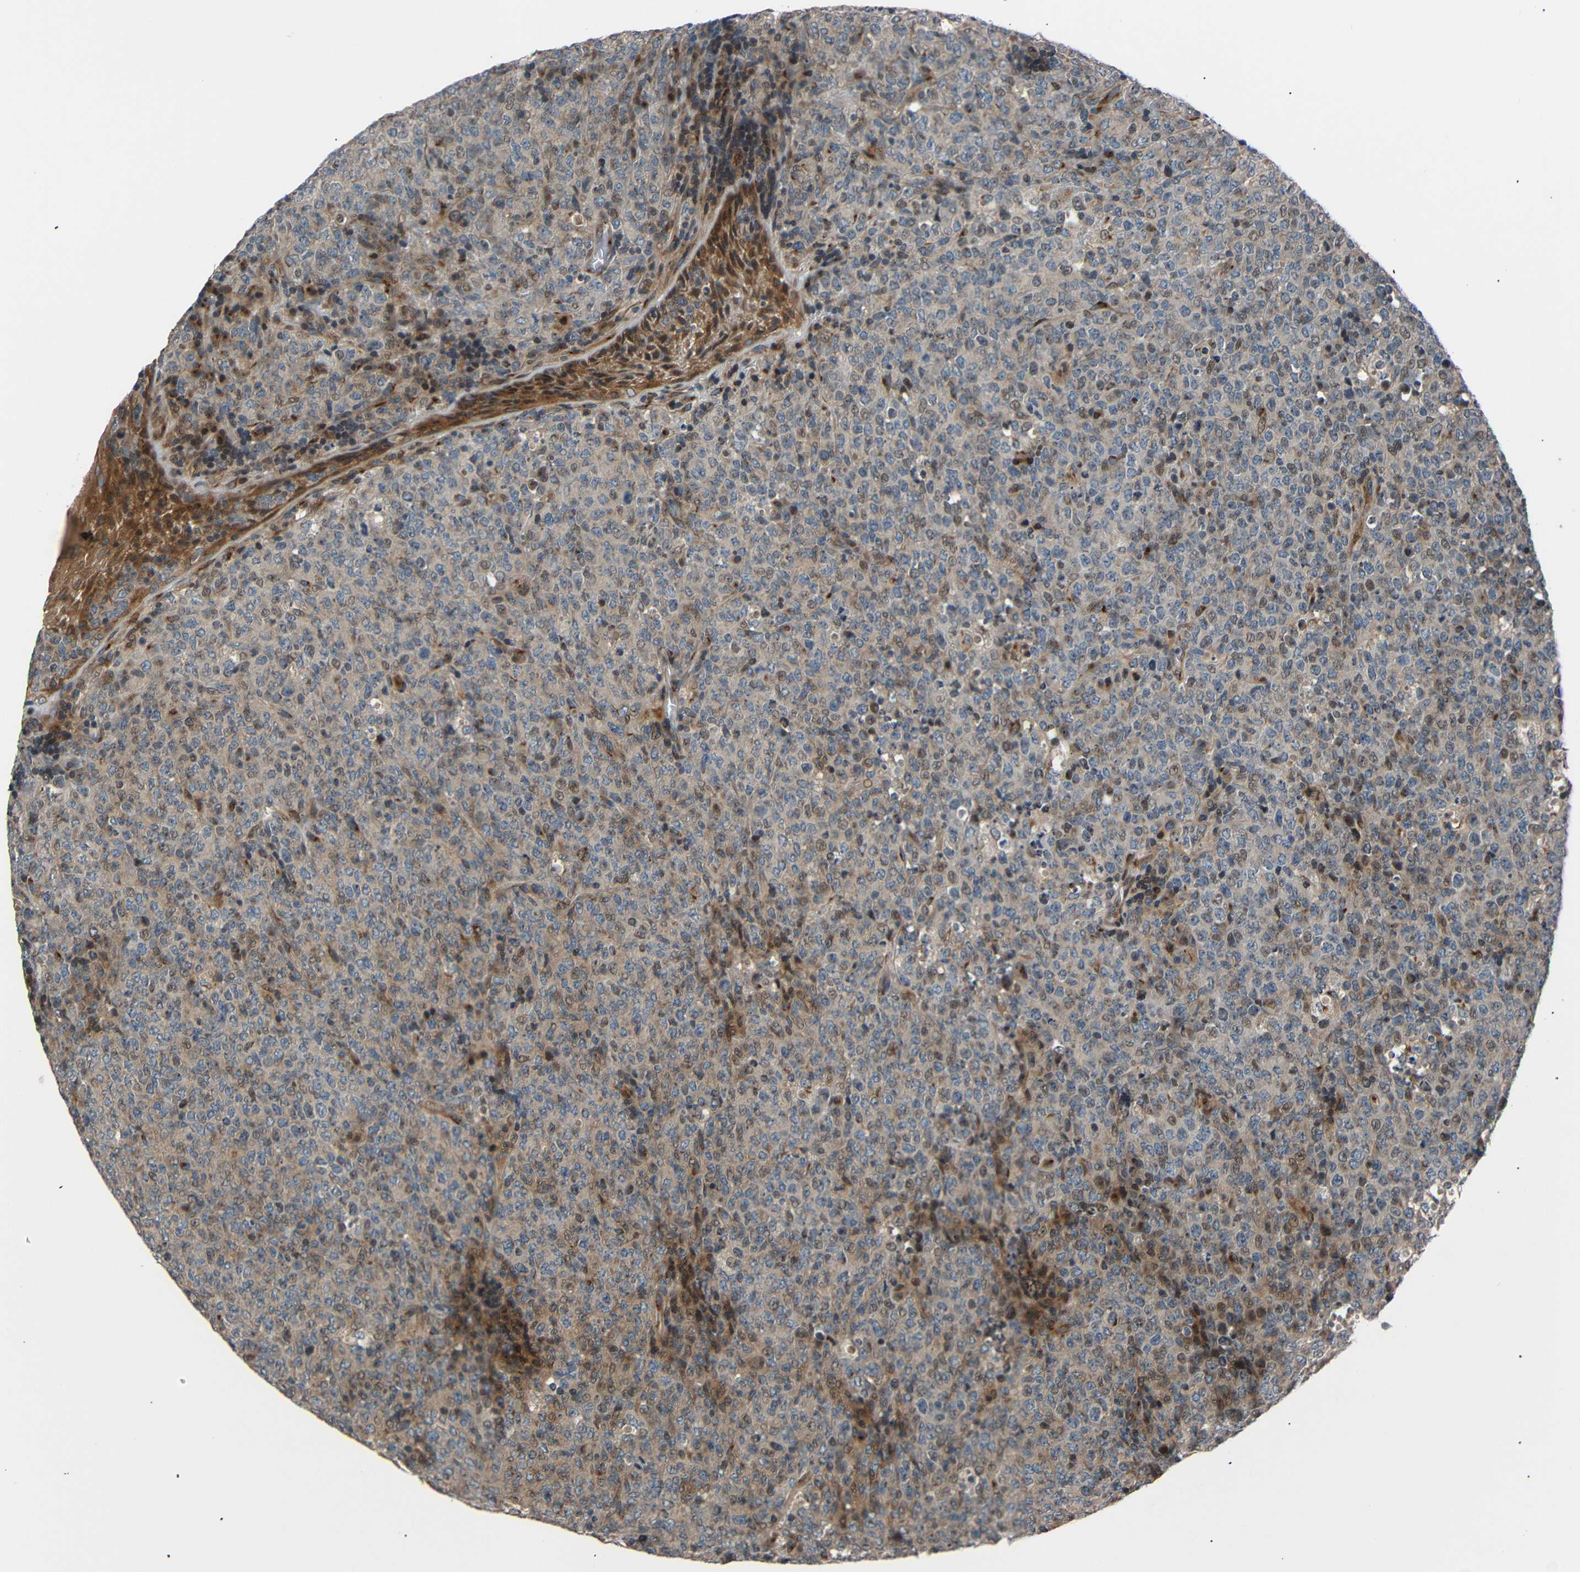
{"staining": {"intensity": "weak", "quantity": ">75%", "location": "cytoplasmic/membranous,nuclear"}, "tissue": "lymphoma", "cell_type": "Tumor cells", "image_type": "cancer", "snomed": [{"axis": "morphology", "description": "Malignant lymphoma, non-Hodgkin's type, High grade"}, {"axis": "topography", "description": "Tonsil"}], "caption": "Immunohistochemical staining of malignant lymphoma, non-Hodgkin's type (high-grade) reveals low levels of weak cytoplasmic/membranous and nuclear positivity in about >75% of tumor cells.", "gene": "AKAP9", "patient": {"sex": "female", "age": 36}}